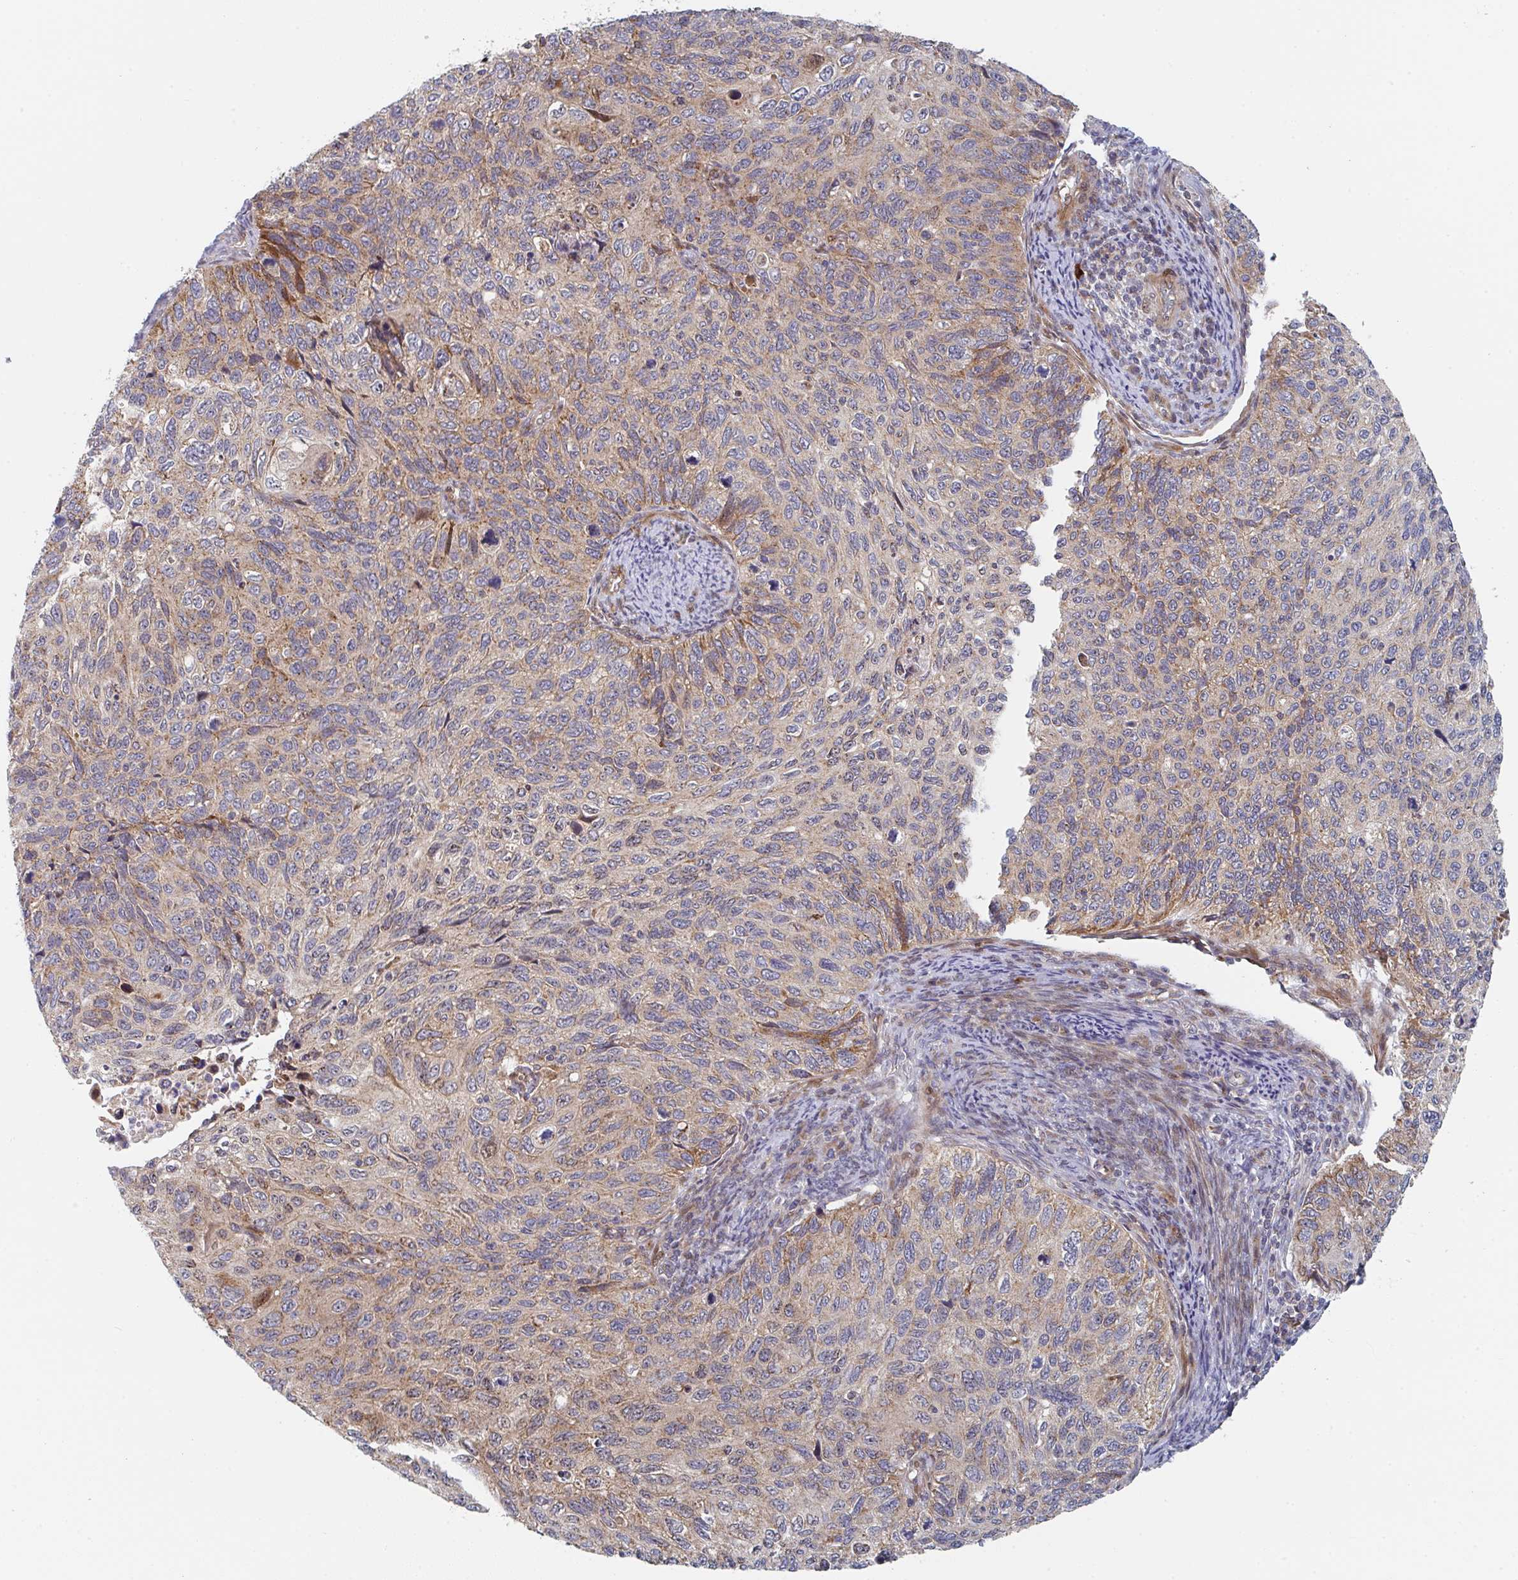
{"staining": {"intensity": "moderate", "quantity": "25%-75%", "location": "cytoplasmic/membranous"}, "tissue": "cervical cancer", "cell_type": "Tumor cells", "image_type": "cancer", "snomed": [{"axis": "morphology", "description": "Squamous cell carcinoma, NOS"}, {"axis": "topography", "description": "Cervix"}], "caption": "About 25%-75% of tumor cells in human cervical squamous cell carcinoma exhibit moderate cytoplasmic/membranous protein positivity as visualized by brown immunohistochemical staining.", "gene": "ZNF644", "patient": {"sex": "female", "age": 70}}